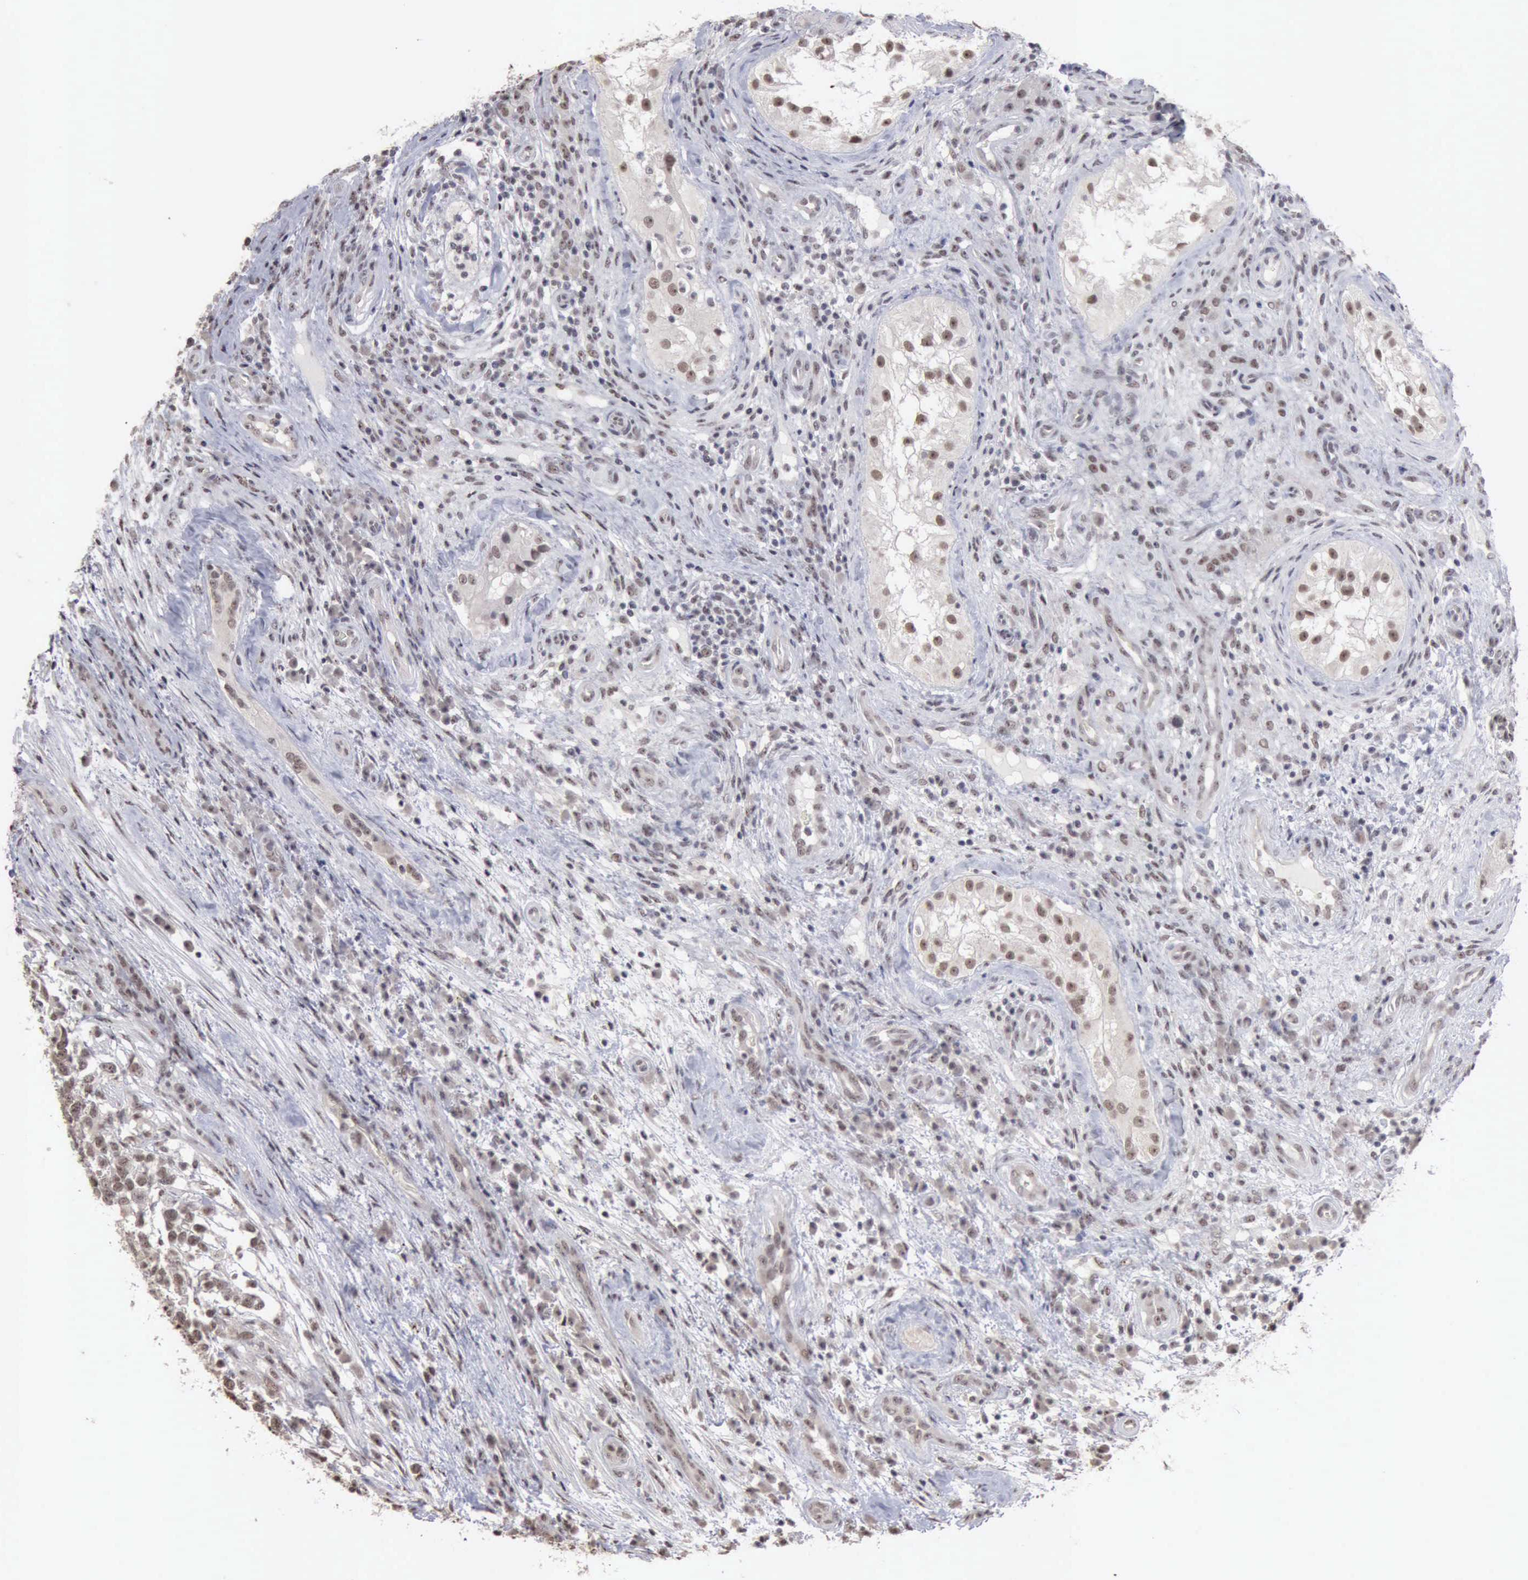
{"staining": {"intensity": "weak", "quantity": ">75%", "location": "nuclear"}, "tissue": "testis cancer", "cell_type": "Tumor cells", "image_type": "cancer", "snomed": [{"axis": "morphology", "description": "Carcinoma, Embryonal, NOS"}, {"axis": "topography", "description": "Testis"}], "caption": "A brown stain highlights weak nuclear positivity of a protein in human testis embryonal carcinoma tumor cells.", "gene": "TAF1", "patient": {"sex": "male", "age": 26}}